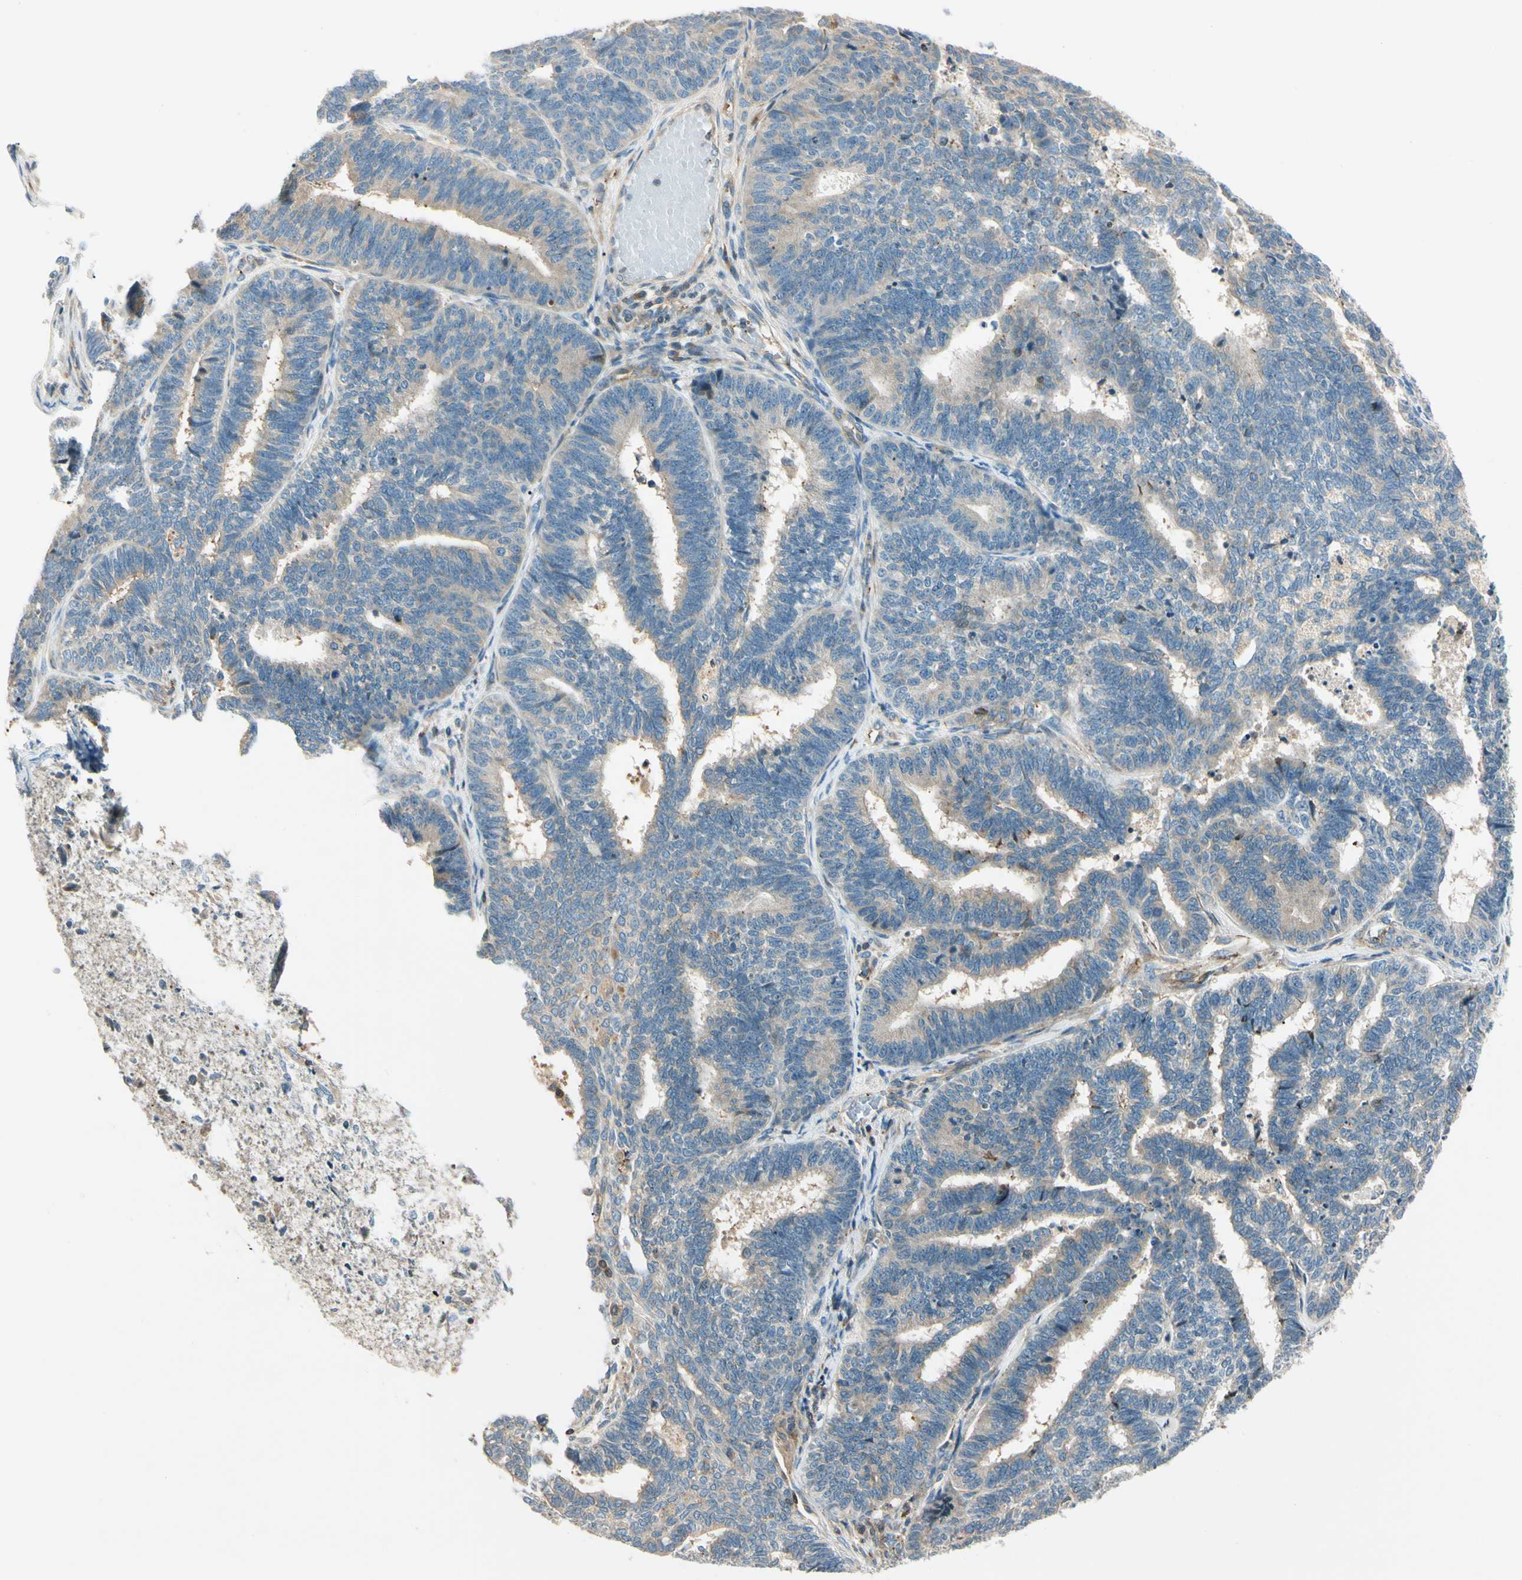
{"staining": {"intensity": "weak", "quantity": ">75%", "location": "cytoplasmic/membranous"}, "tissue": "endometrial cancer", "cell_type": "Tumor cells", "image_type": "cancer", "snomed": [{"axis": "morphology", "description": "Adenocarcinoma, NOS"}, {"axis": "topography", "description": "Endometrium"}], "caption": "There is low levels of weak cytoplasmic/membranous staining in tumor cells of endometrial adenocarcinoma, as demonstrated by immunohistochemical staining (brown color).", "gene": "CDH6", "patient": {"sex": "female", "age": 70}}